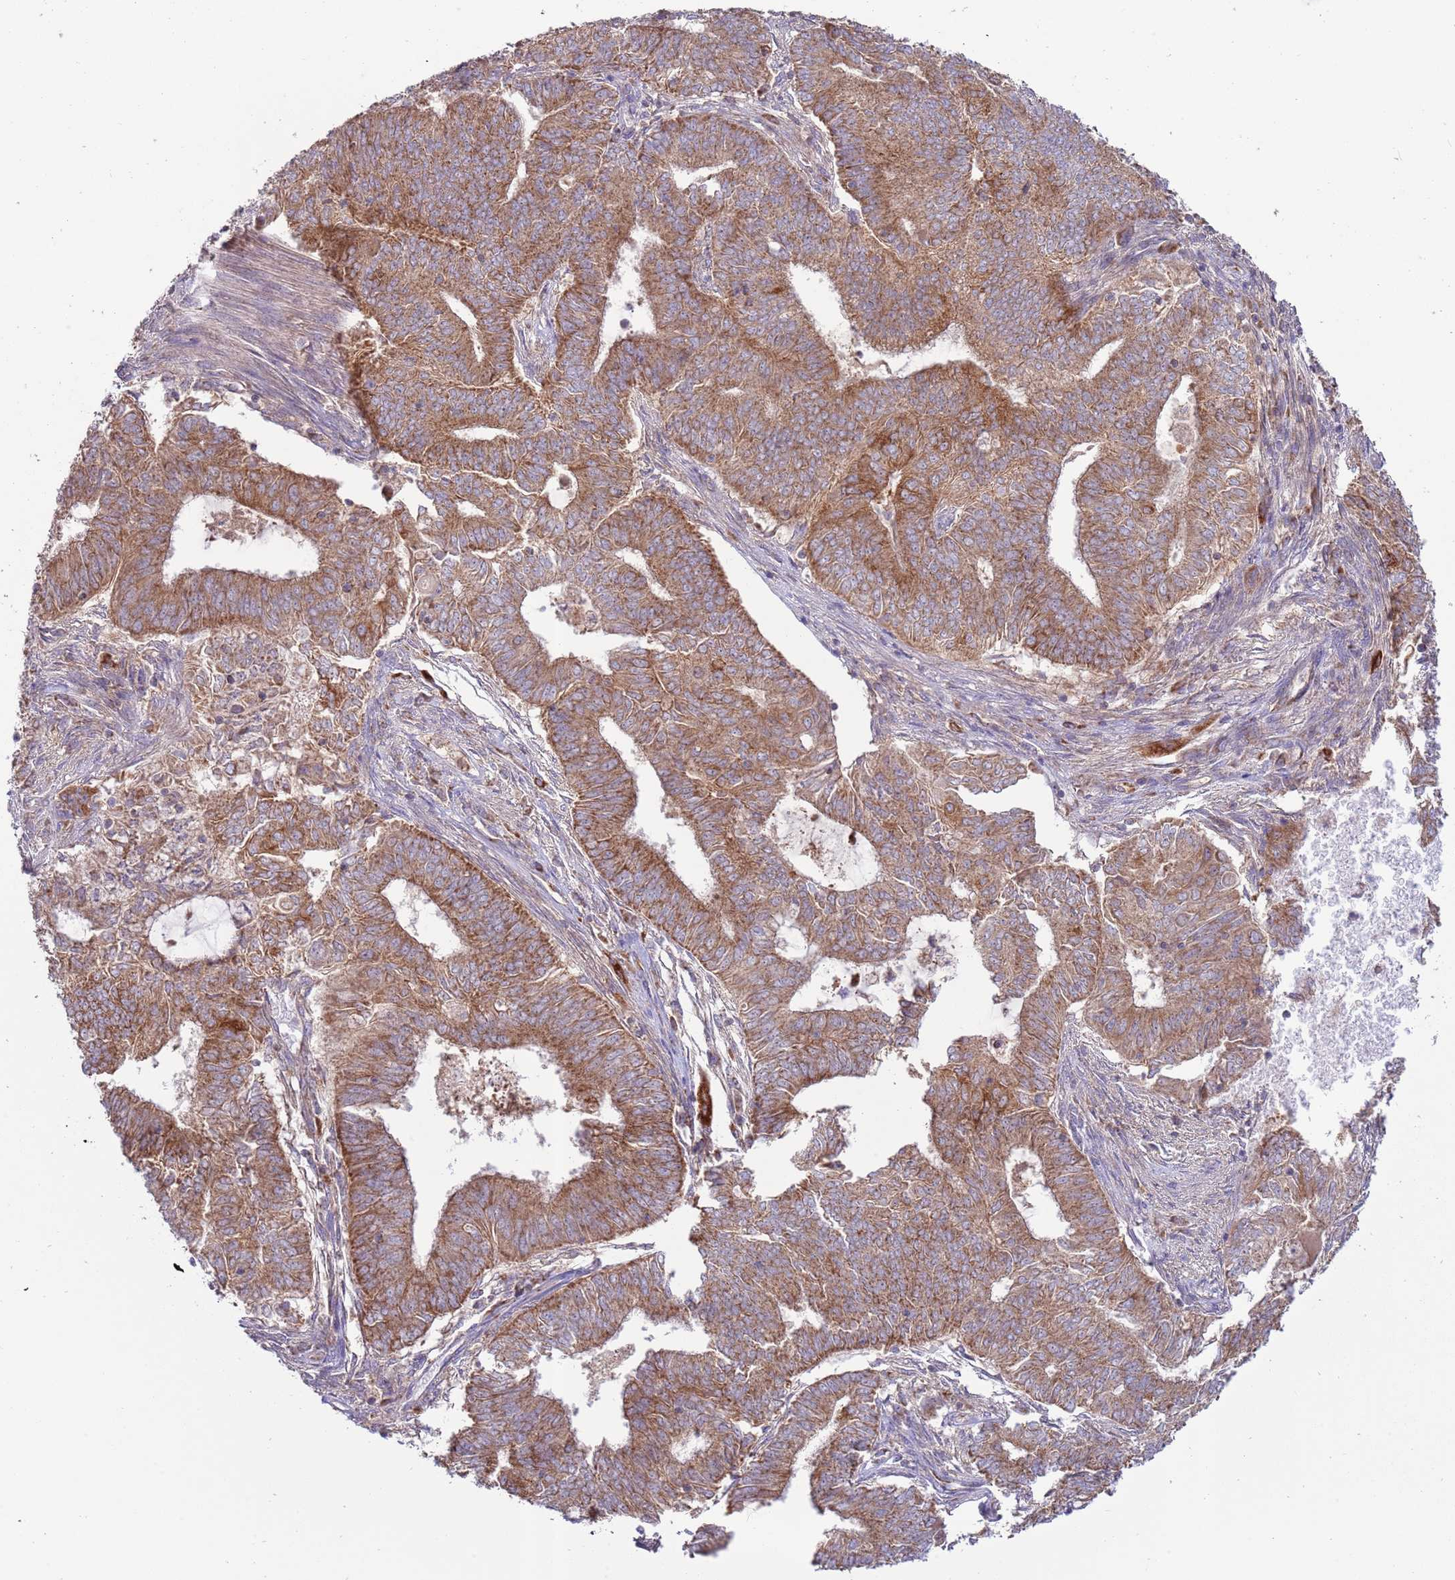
{"staining": {"intensity": "moderate", "quantity": ">75%", "location": "cytoplasmic/membranous"}, "tissue": "endometrial cancer", "cell_type": "Tumor cells", "image_type": "cancer", "snomed": [{"axis": "morphology", "description": "Adenocarcinoma, NOS"}, {"axis": "topography", "description": "Endometrium"}], "caption": "Immunohistochemical staining of endometrial cancer (adenocarcinoma) exhibits moderate cytoplasmic/membranous protein staining in approximately >75% of tumor cells.", "gene": "UQCRQ", "patient": {"sex": "female", "age": 62}}